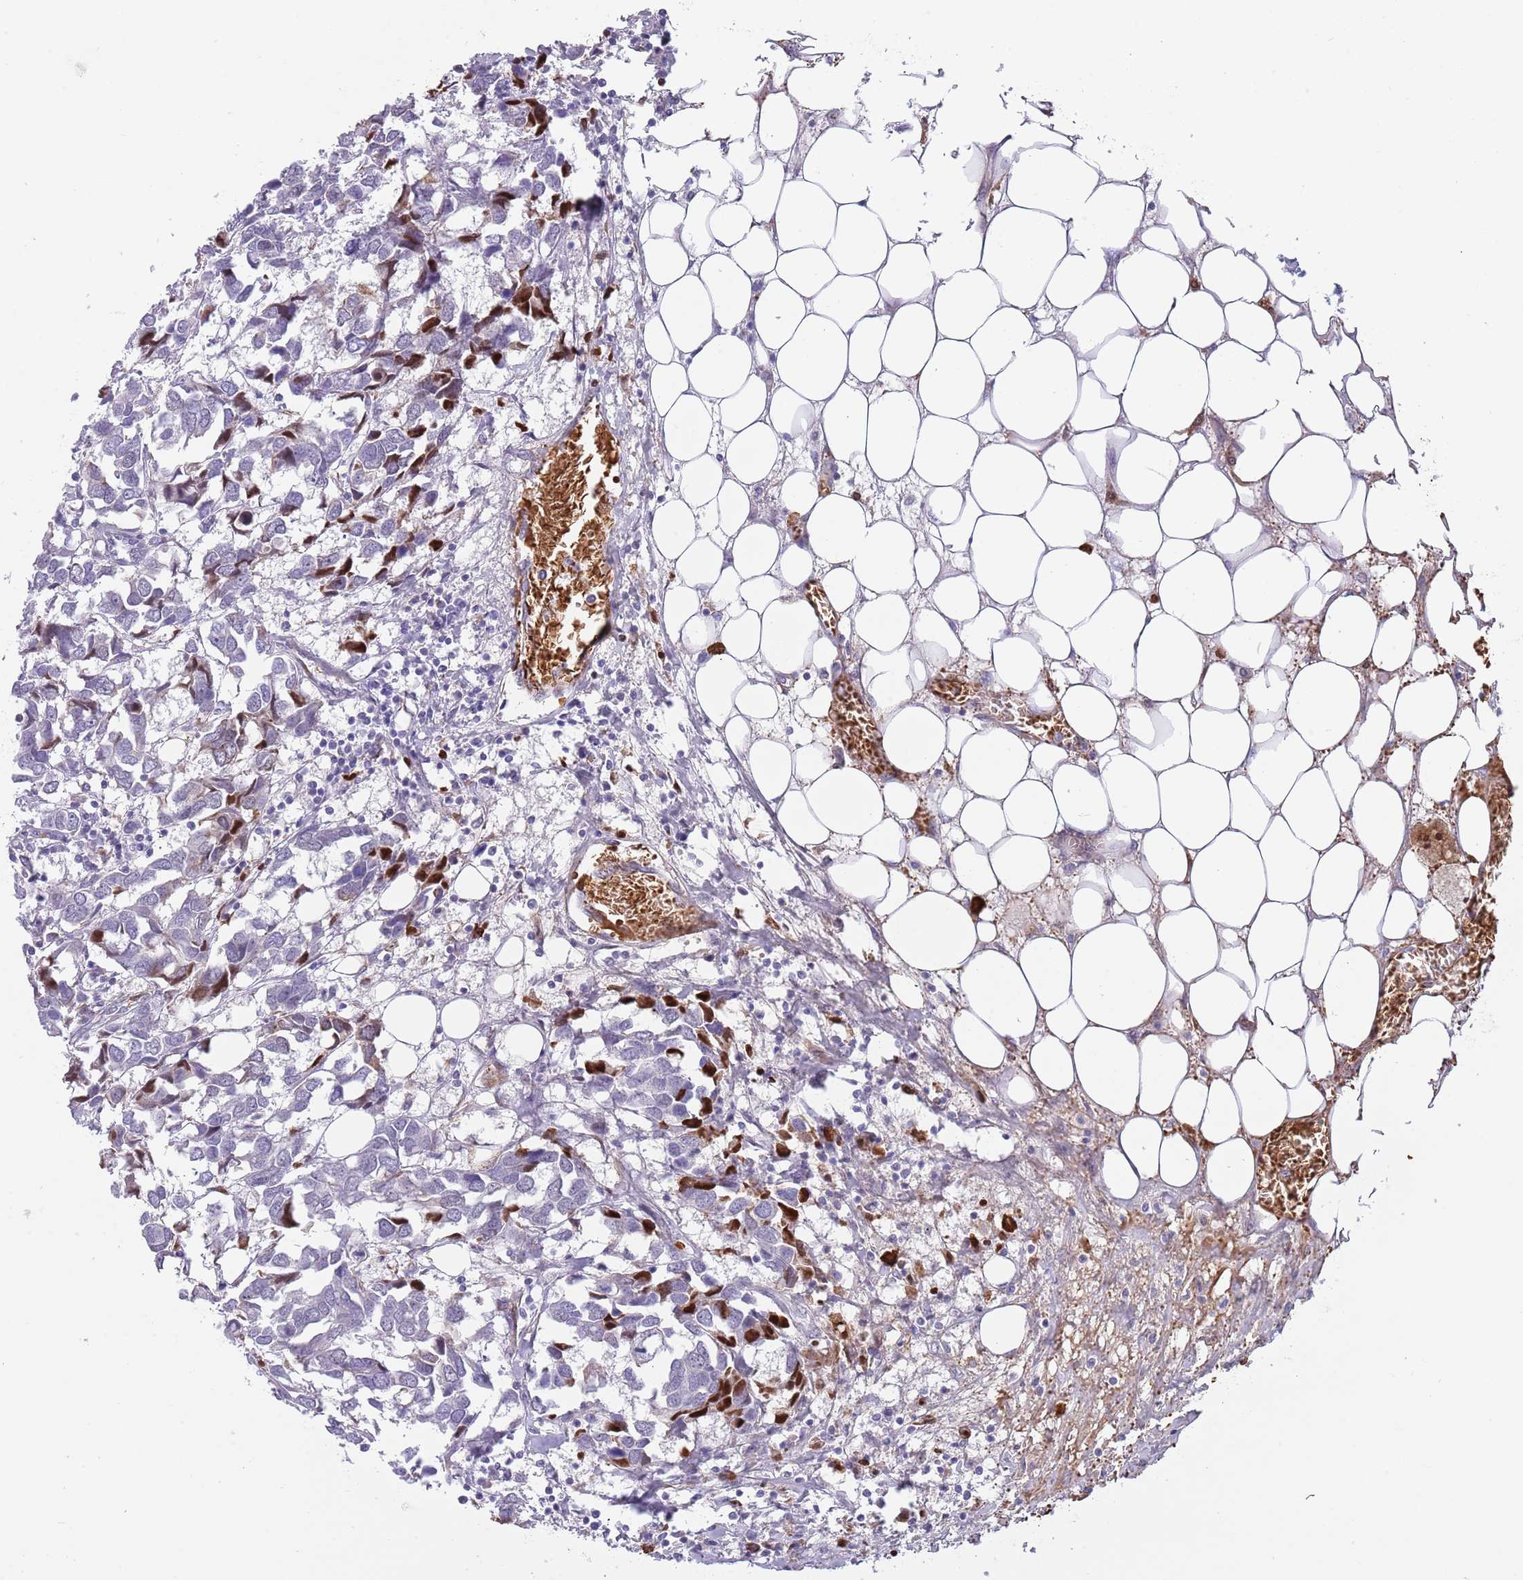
{"staining": {"intensity": "negative", "quantity": "none", "location": "none"}, "tissue": "breast cancer", "cell_type": "Tumor cells", "image_type": "cancer", "snomed": [{"axis": "morphology", "description": "Duct carcinoma"}, {"axis": "topography", "description": "Breast"}], "caption": "IHC histopathology image of neoplastic tissue: human infiltrating ductal carcinoma (breast) stained with DAB shows no significant protein positivity in tumor cells.", "gene": "LYPD6B", "patient": {"sex": "female", "age": 83}}